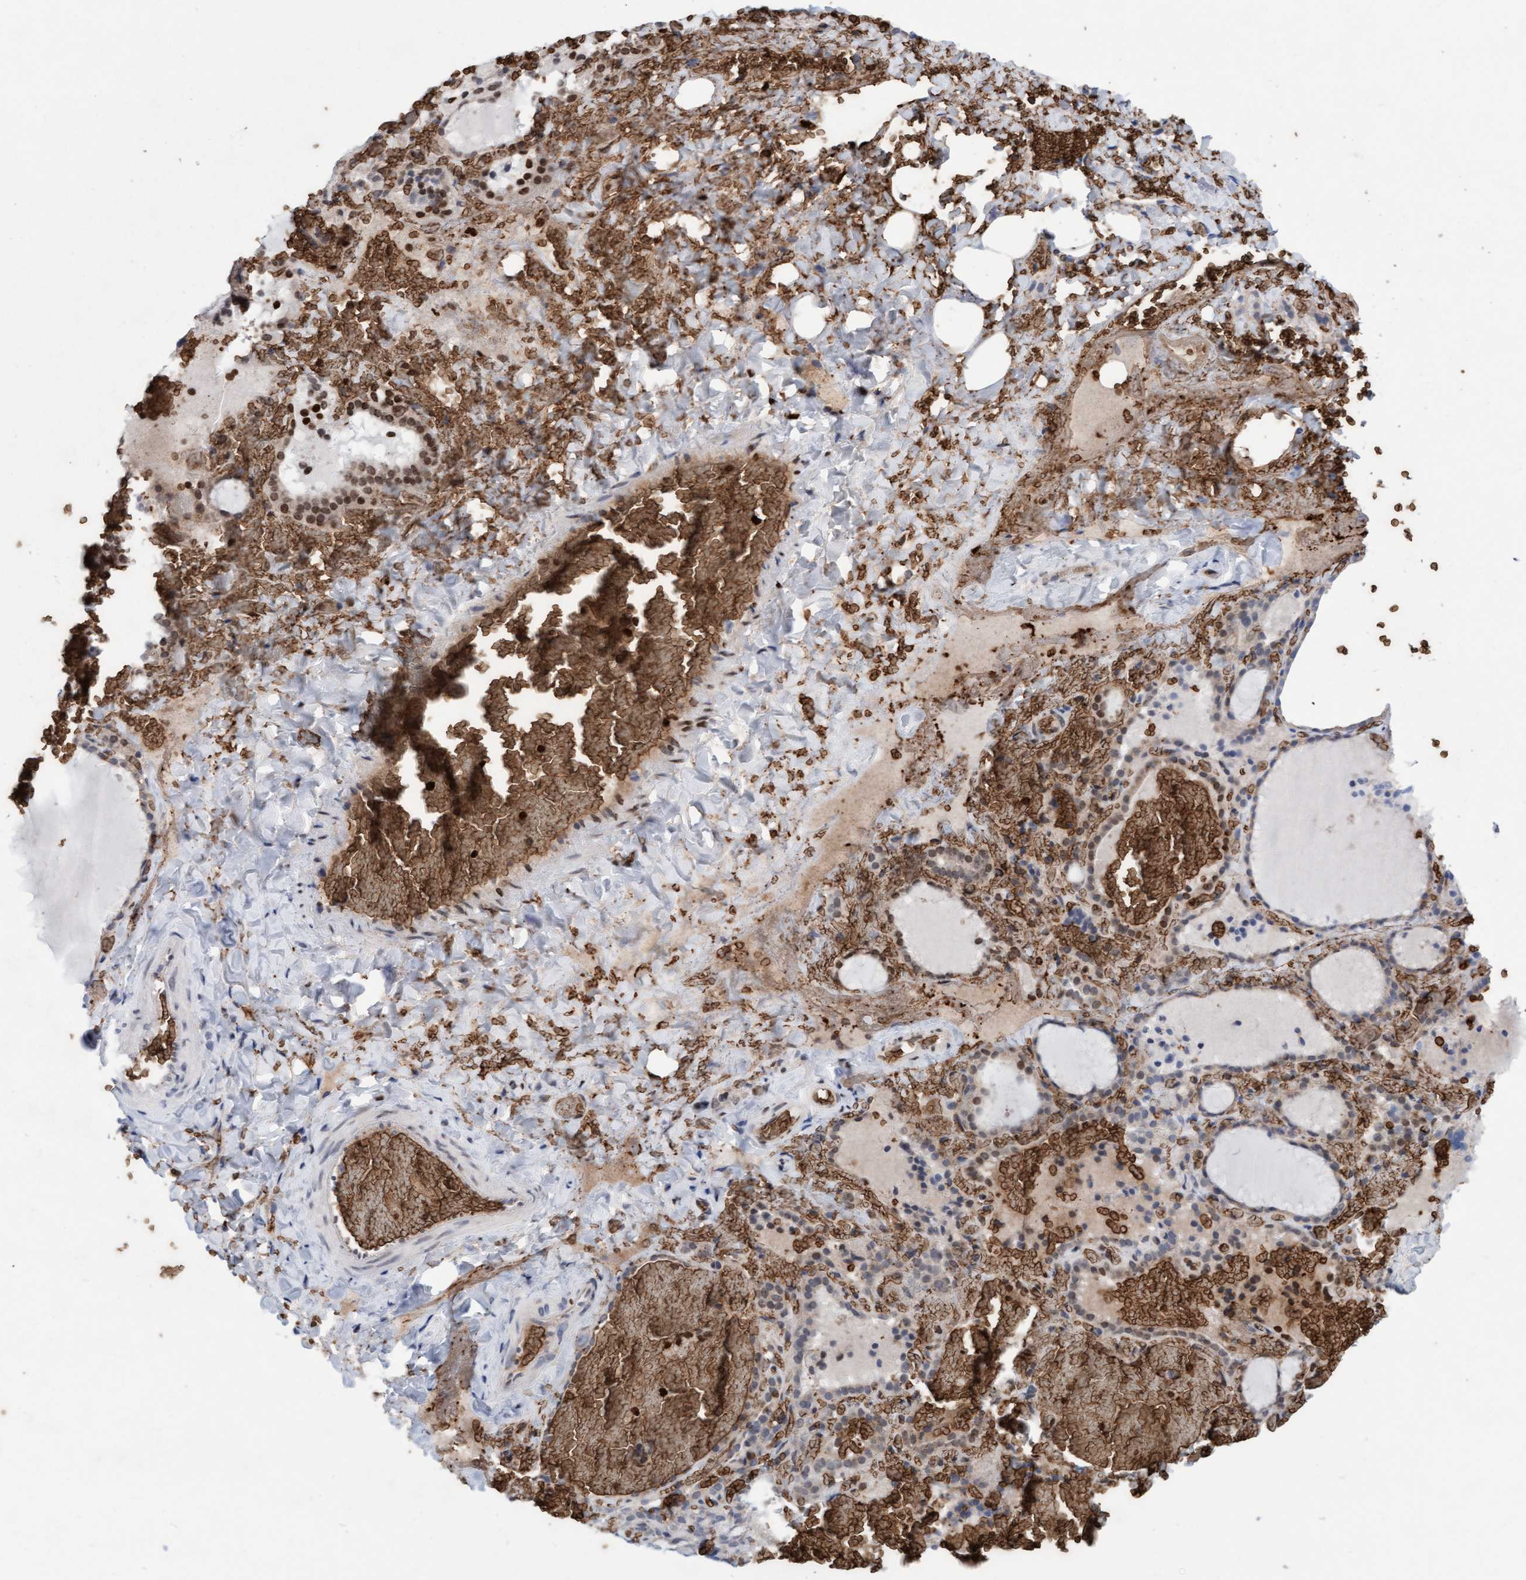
{"staining": {"intensity": "weak", "quantity": "<25%", "location": "cytoplasmic/membranous"}, "tissue": "thyroid gland", "cell_type": "Glandular cells", "image_type": "normal", "snomed": [{"axis": "morphology", "description": "Normal tissue, NOS"}, {"axis": "topography", "description": "Thyroid gland"}], "caption": "A high-resolution image shows immunohistochemistry staining of benign thyroid gland, which demonstrates no significant positivity in glandular cells. Nuclei are stained in blue.", "gene": "SPEM2", "patient": {"sex": "female", "age": 22}}